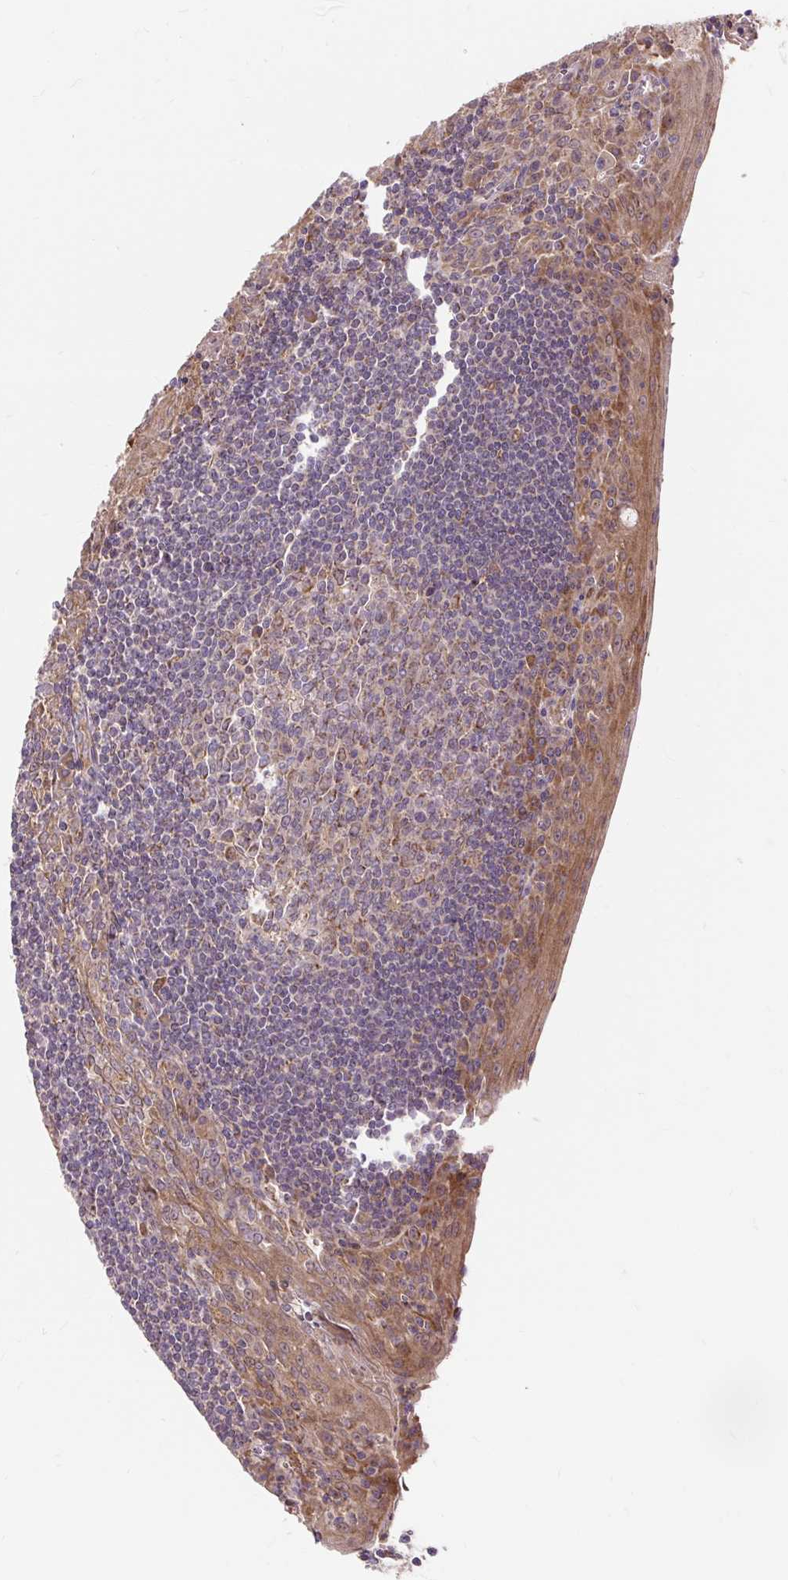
{"staining": {"intensity": "moderate", "quantity": ">75%", "location": "cytoplasmic/membranous"}, "tissue": "tonsil", "cell_type": "Germinal center cells", "image_type": "normal", "snomed": [{"axis": "morphology", "description": "Normal tissue, NOS"}, {"axis": "topography", "description": "Tonsil"}], "caption": "Moderate cytoplasmic/membranous staining is appreciated in approximately >75% of germinal center cells in unremarkable tonsil. (Brightfield microscopy of DAB IHC at high magnification).", "gene": "TRIAP1", "patient": {"sex": "male", "age": 27}}